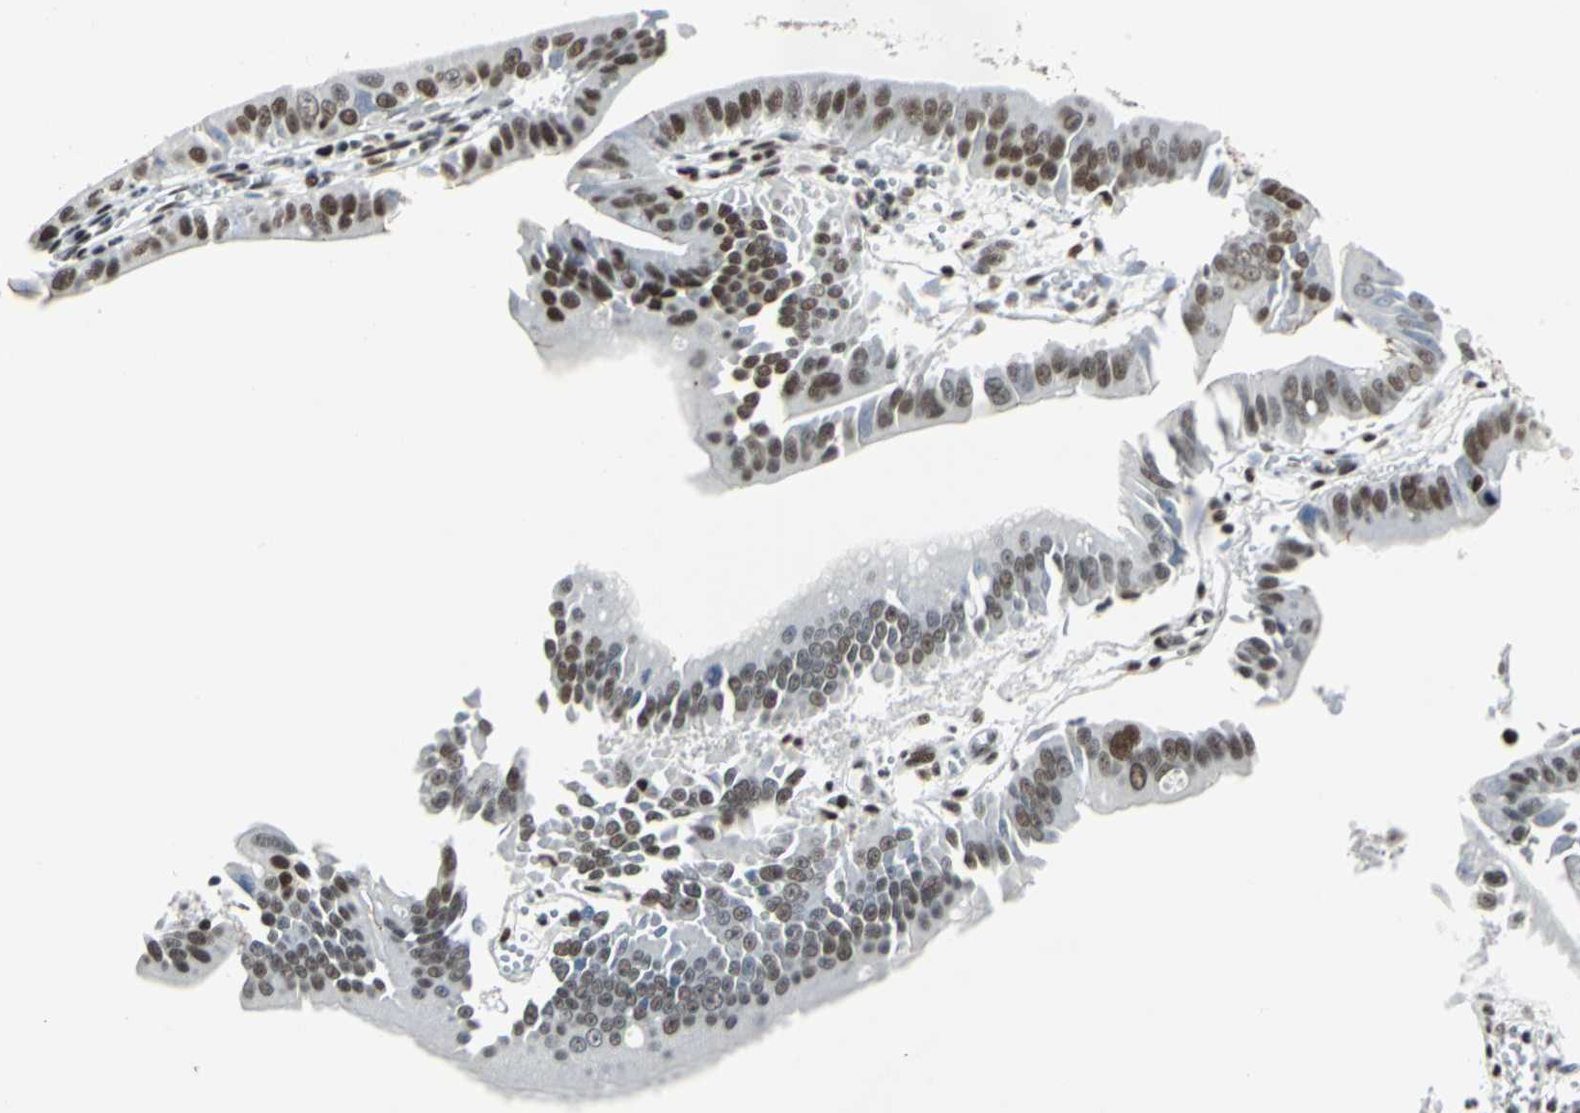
{"staining": {"intensity": "moderate", "quantity": "25%-75%", "location": "nuclear"}, "tissue": "pancreatic cancer", "cell_type": "Tumor cells", "image_type": "cancer", "snomed": [{"axis": "morphology", "description": "Normal tissue, NOS"}, {"axis": "topography", "description": "Lymph node"}], "caption": "Tumor cells exhibit moderate nuclear staining in about 25%-75% of cells in pancreatic cancer. The protein of interest is stained brown, and the nuclei are stained in blue (DAB (3,3'-diaminobenzidine) IHC with brightfield microscopy, high magnification).", "gene": "HDAC2", "patient": {"sex": "male", "age": 50}}